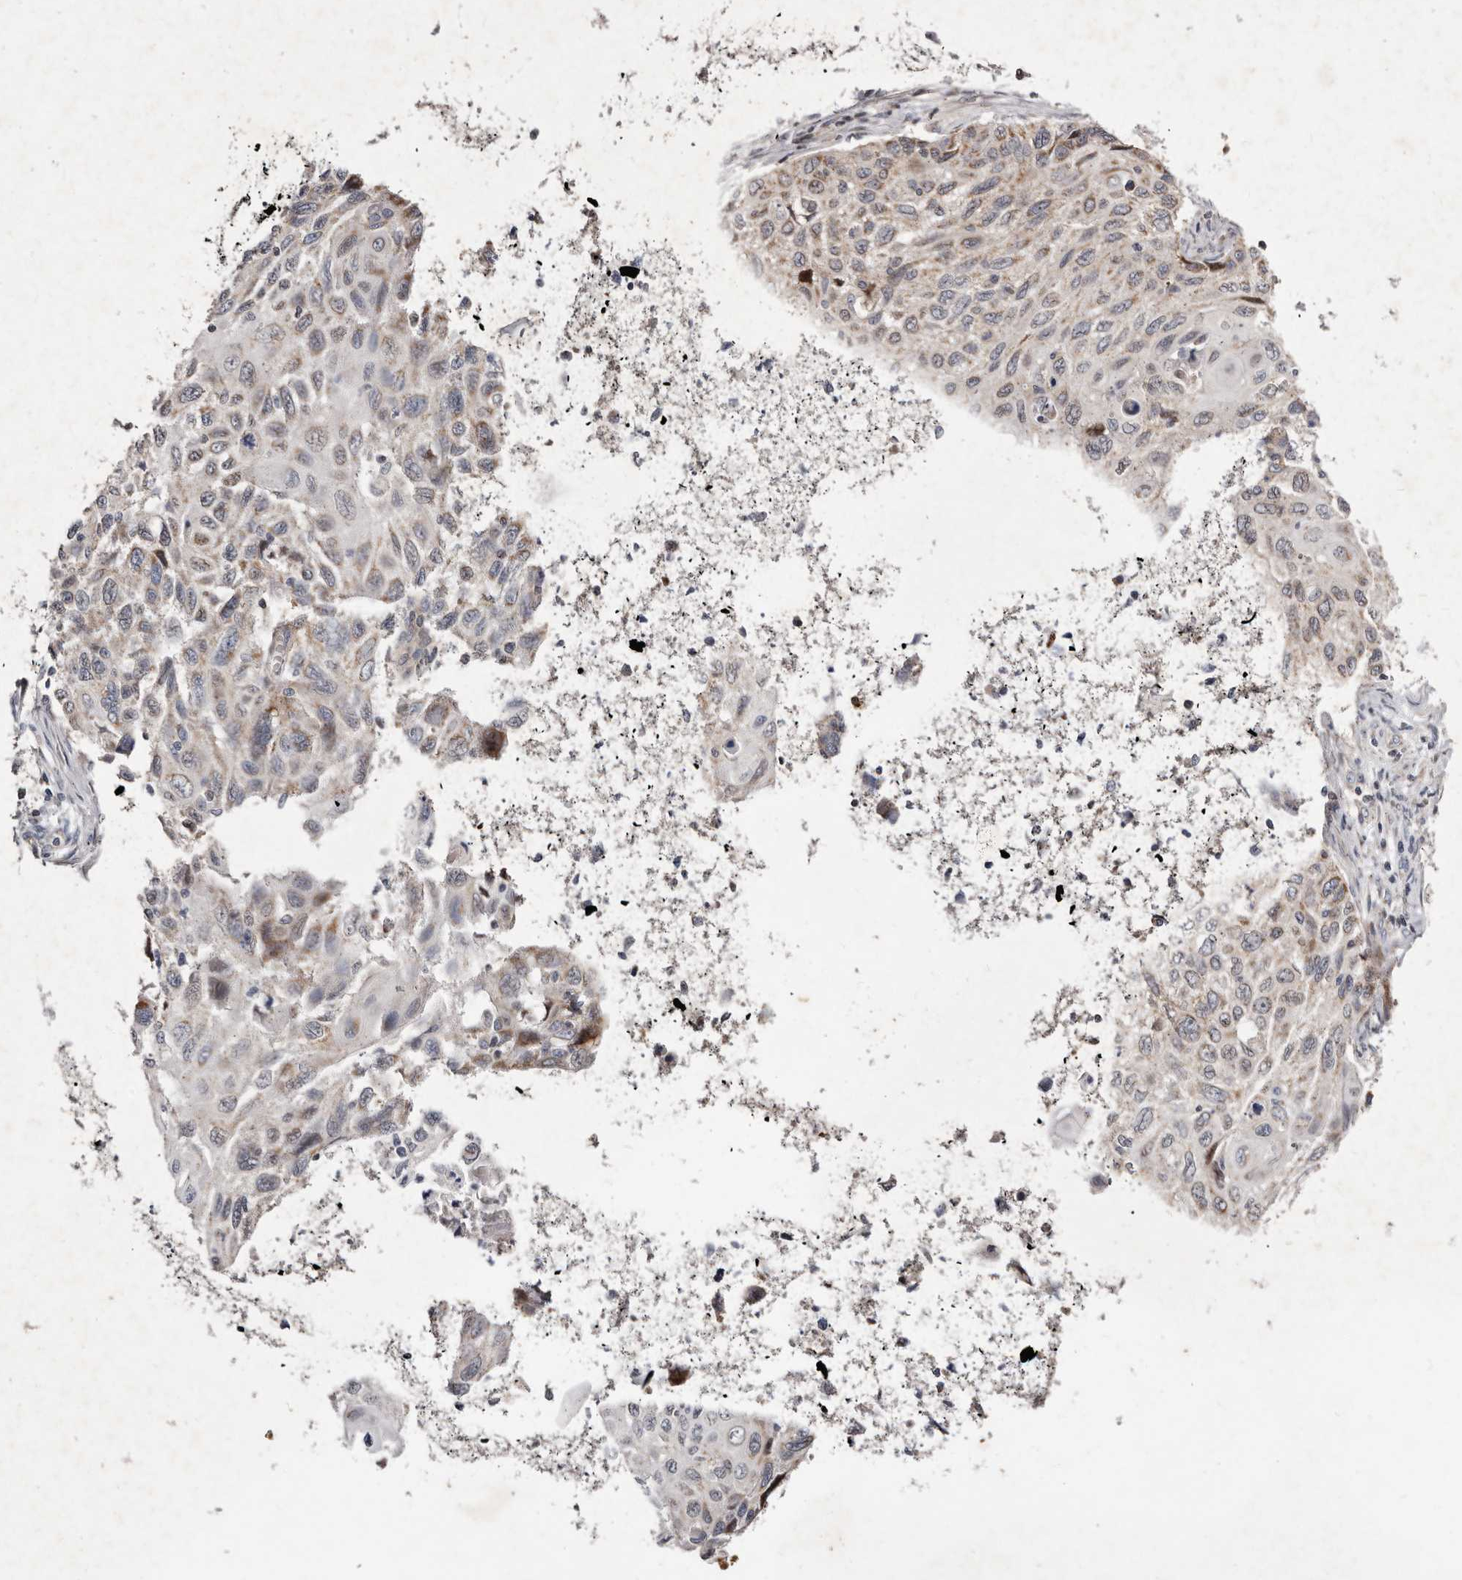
{"staining": {"intensity": "moderate", "quantity": "25%-75%", "location": "cytoplasmic/membranous"}, "tissue": "cervical cancer", "cell_type": "Tumor cells", "image_type": "cancer", "snomed": [{"axis": "morphology", "description": "Squamous cell carcinoma, NOS"}, {"axis": "topography", "description": "Cervix"}], "caption": "Squamous cell carcinoma (cervical) stained with a brown dye exhibits moderate cytoplasmic/membranous positive staining in about 25%-75% of tumor cells.", "gene": "TIMM17B", "patient": {"sex": "female", "age": 70}}